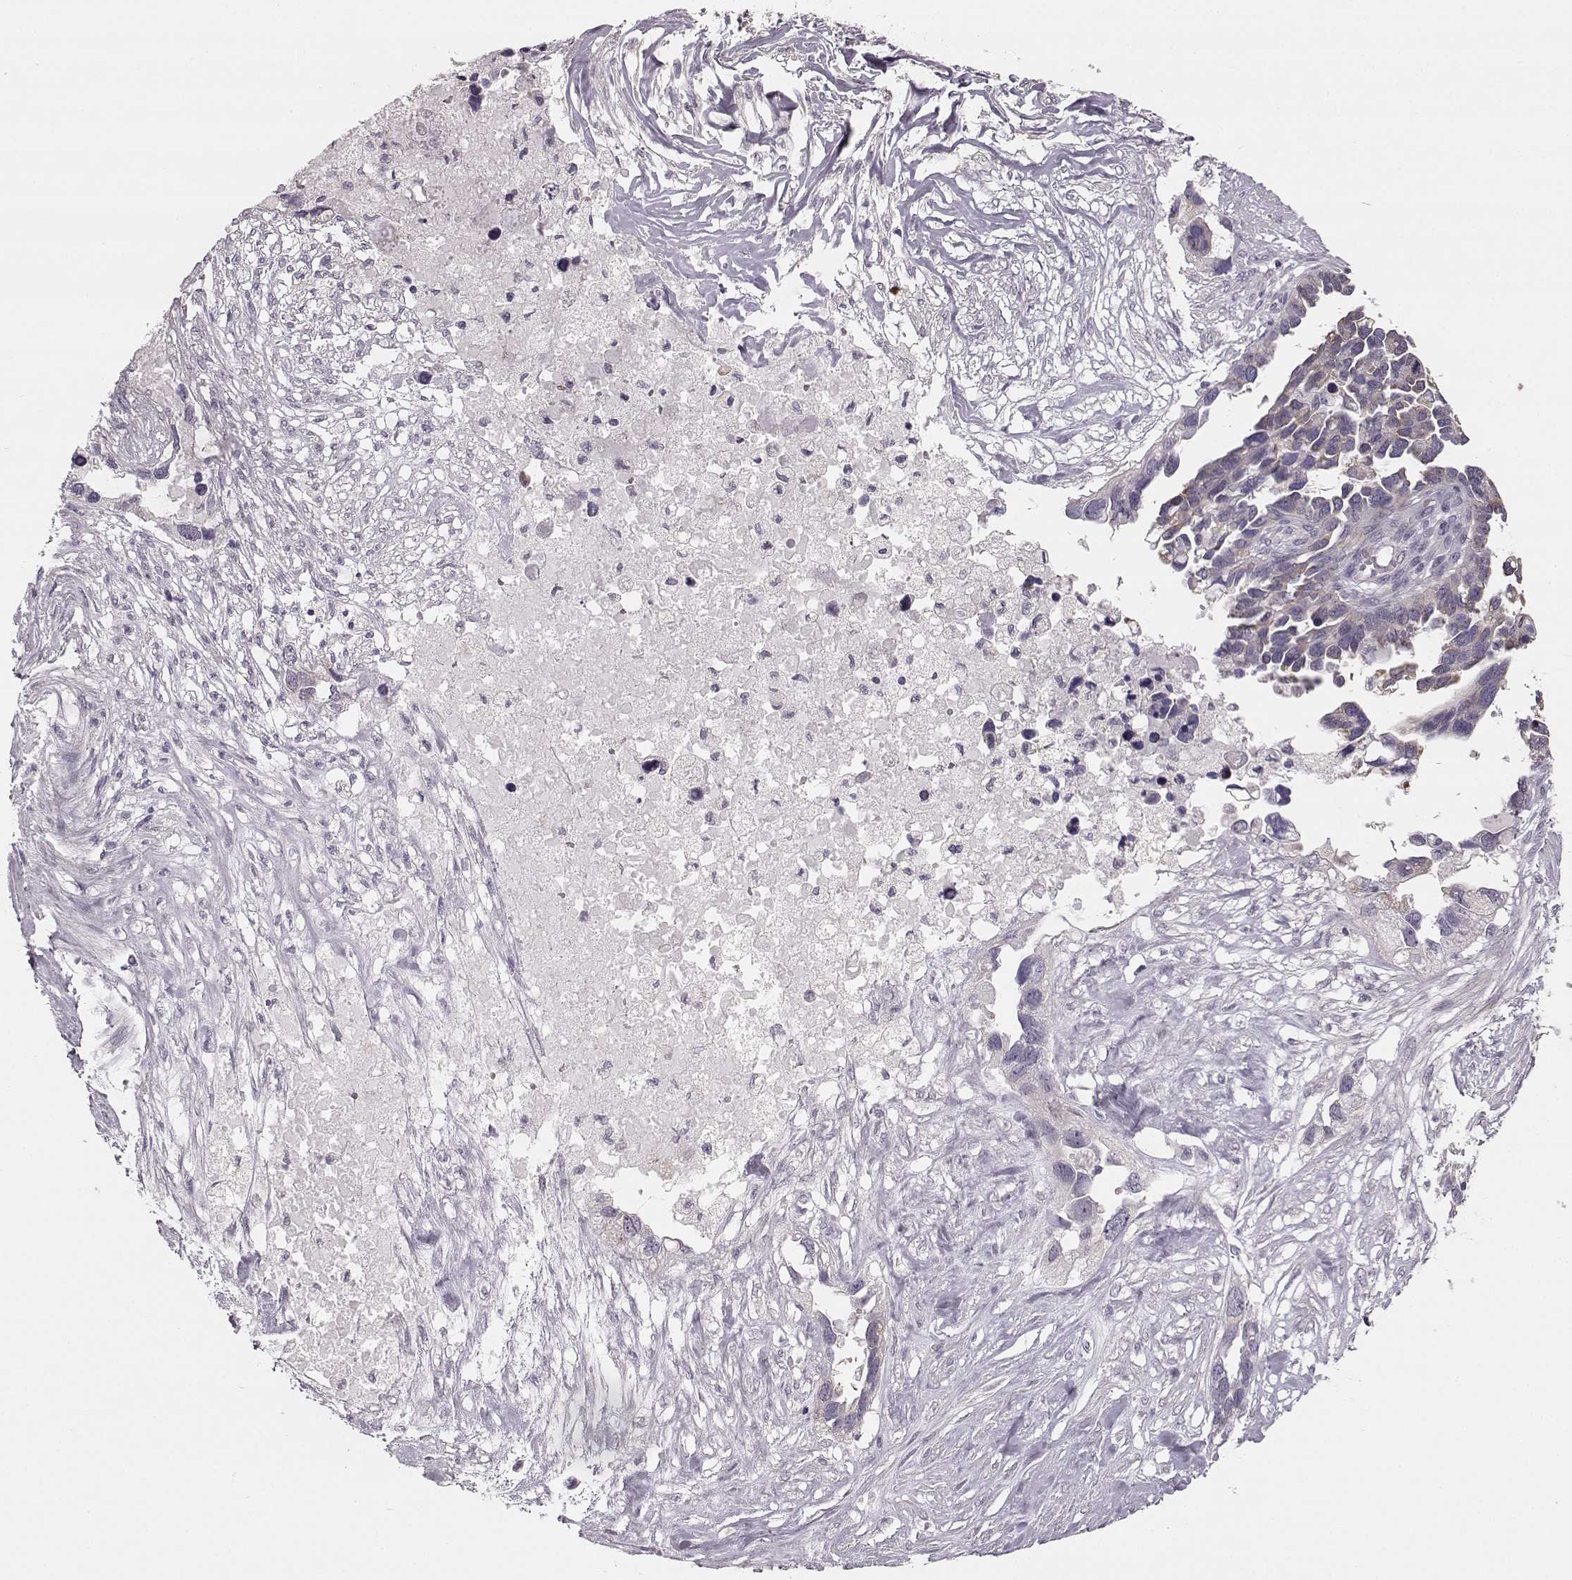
{"staining": {"intensity": "negative", "quantity": "none", "location": "none"}, "tissue": "ovarian cancer", "cell_type": "Tumor cells", "image_type": "cancer", "snomed": [{"axis": "morphology", "description": "Cystadenocarcinoma, serous, NOS"}, {"axis": "topography", "description": "Ovary"}], "caption": "An IHC histopathology image of ovarian cancer is shown. There is no staining in tumor cells of ovarian cancer.", "gene": "MAP6D1", "patient": {"sex": "female", "age": 54}}